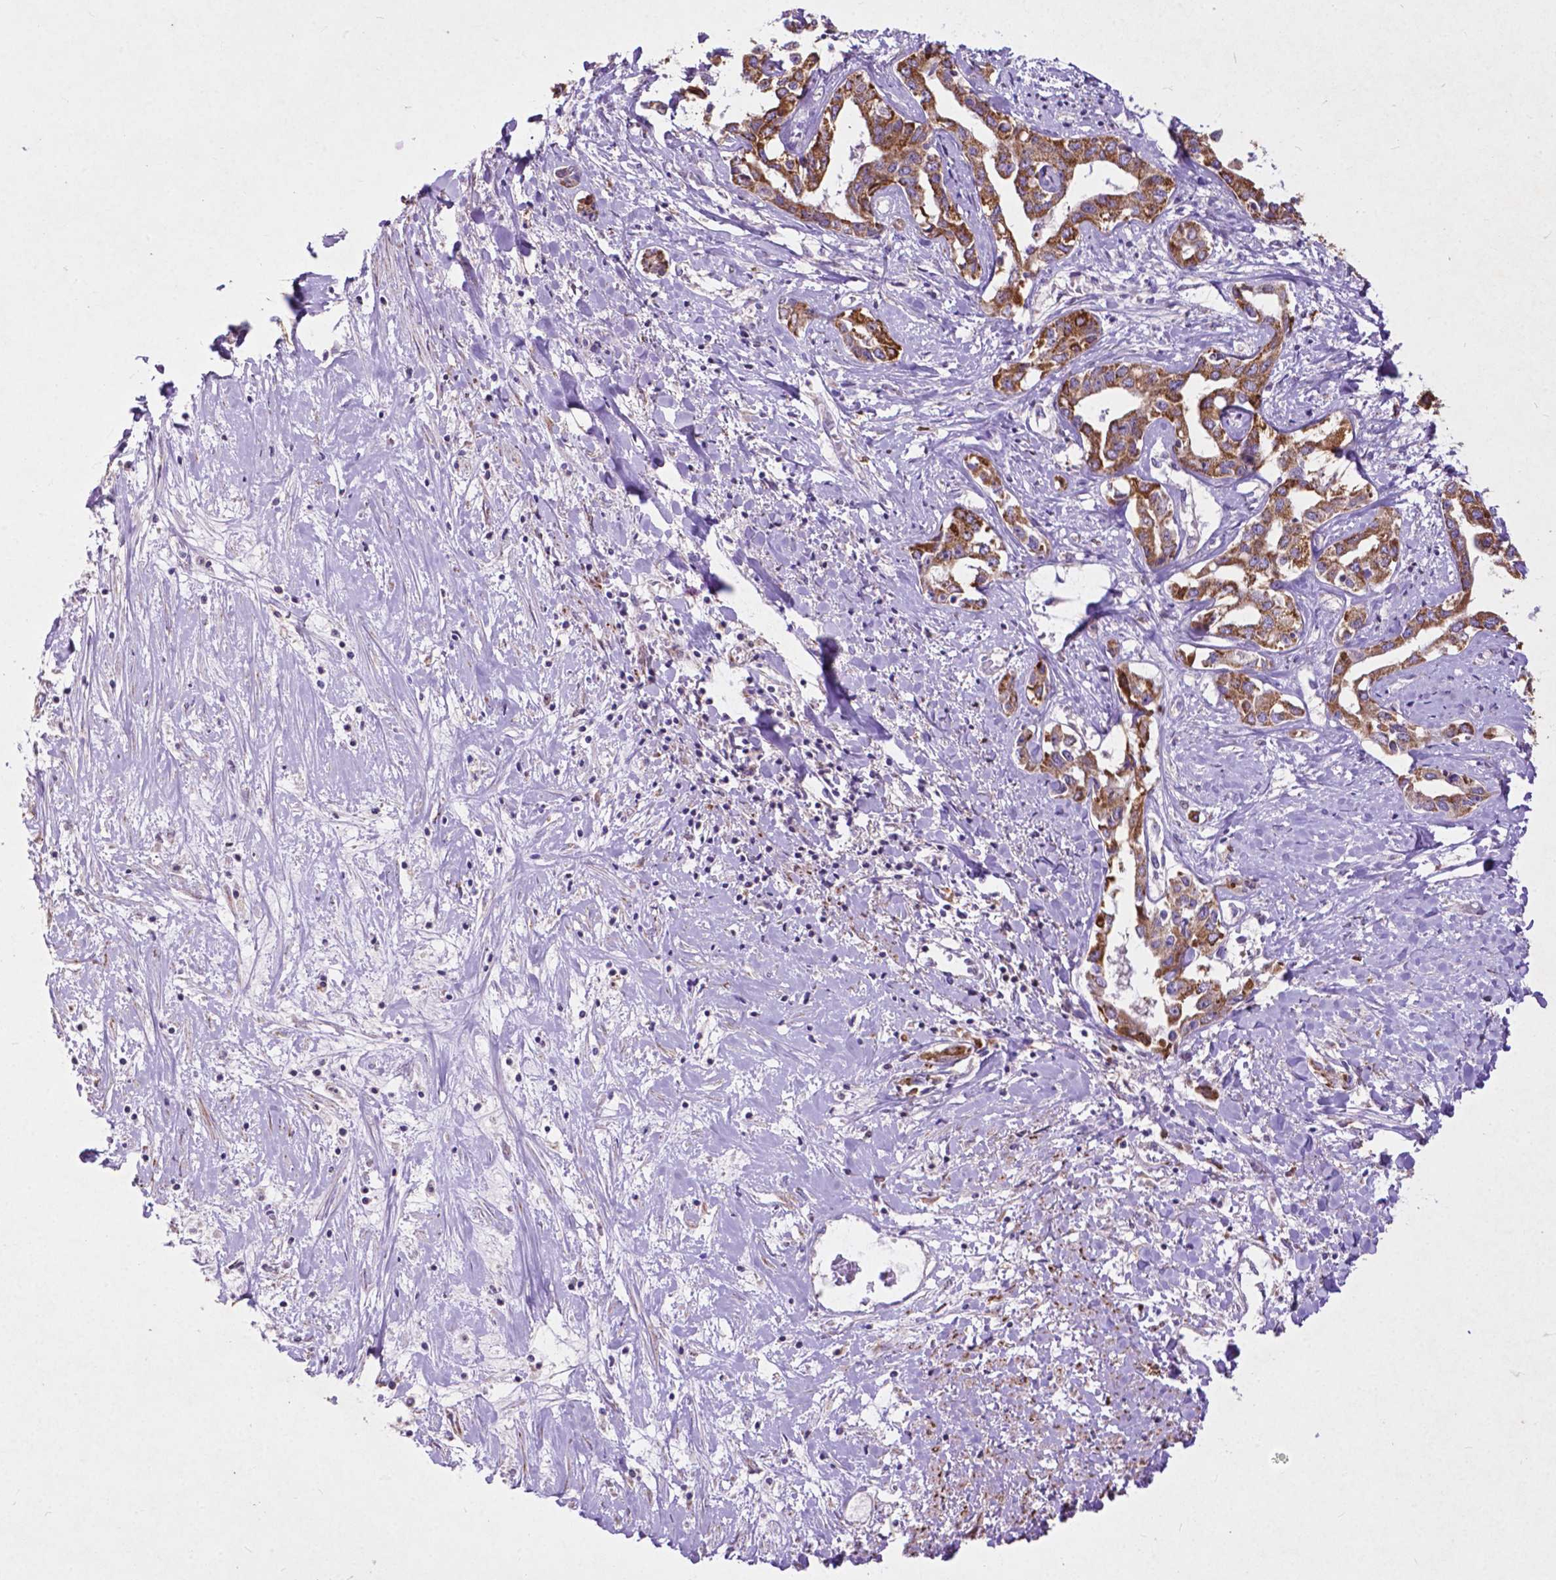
{"staining": {"intensity": "moderate", "quantity": ">75%", "location": "cytoplasmic/membranous"}, "tissue": "liver cancer", "cell_type": "Tumor cells", "image_type": "cancer", "snomed": [{"axis": "morphology", "description": "Cholangiocarcinoma"}, {"axis": "topography", "description": "Liver"}], "caption": "An image of human liver cholangiocarcinoma stained for a protein exhibits moderate cytoplasmic/membranous brown staining in tumor cells.", "gene": "THEGL", "patient": {"sex": "male", "age": 59}}